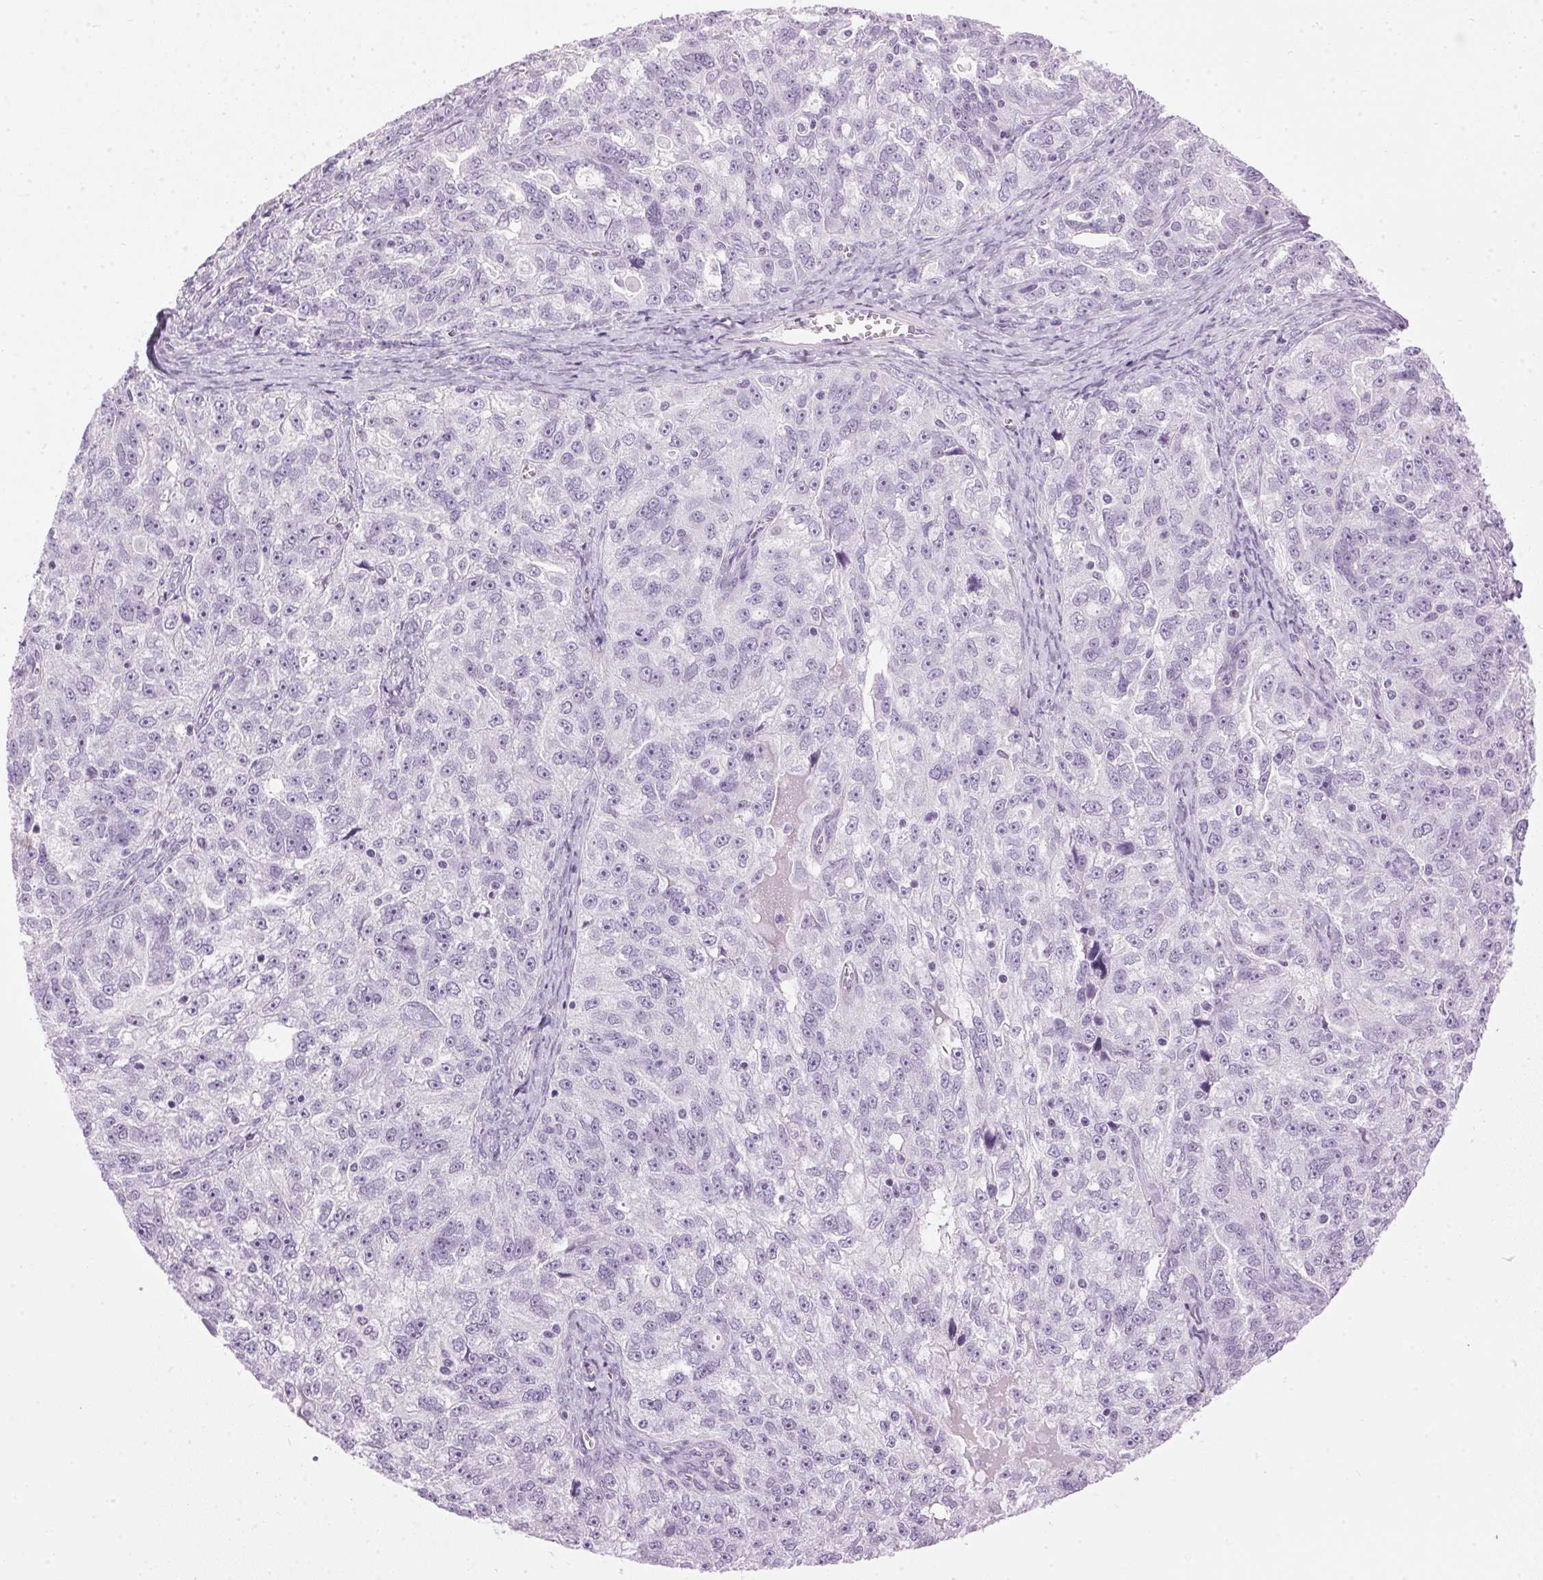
{"staining": {"intensity": "negative", "quantity": "none", "location": "none"}, "tissue": "ovarian cancer", "cell_type": "Tumor cells", "image_type": "cancer", "snomed": [{"axis": "morphology", "description": "Cystadenocarcinoma, serous, NOS"}, {"axis": "topography", "description": "Ovary"}], "caption": "Ovarian serous cystadenocarcinoma stained for a protein using immunohistochemistry (IHC) demonstrates no expression tumor cells.", "gene": "SP7", "patient": {"sex": "female", "age": 51}}